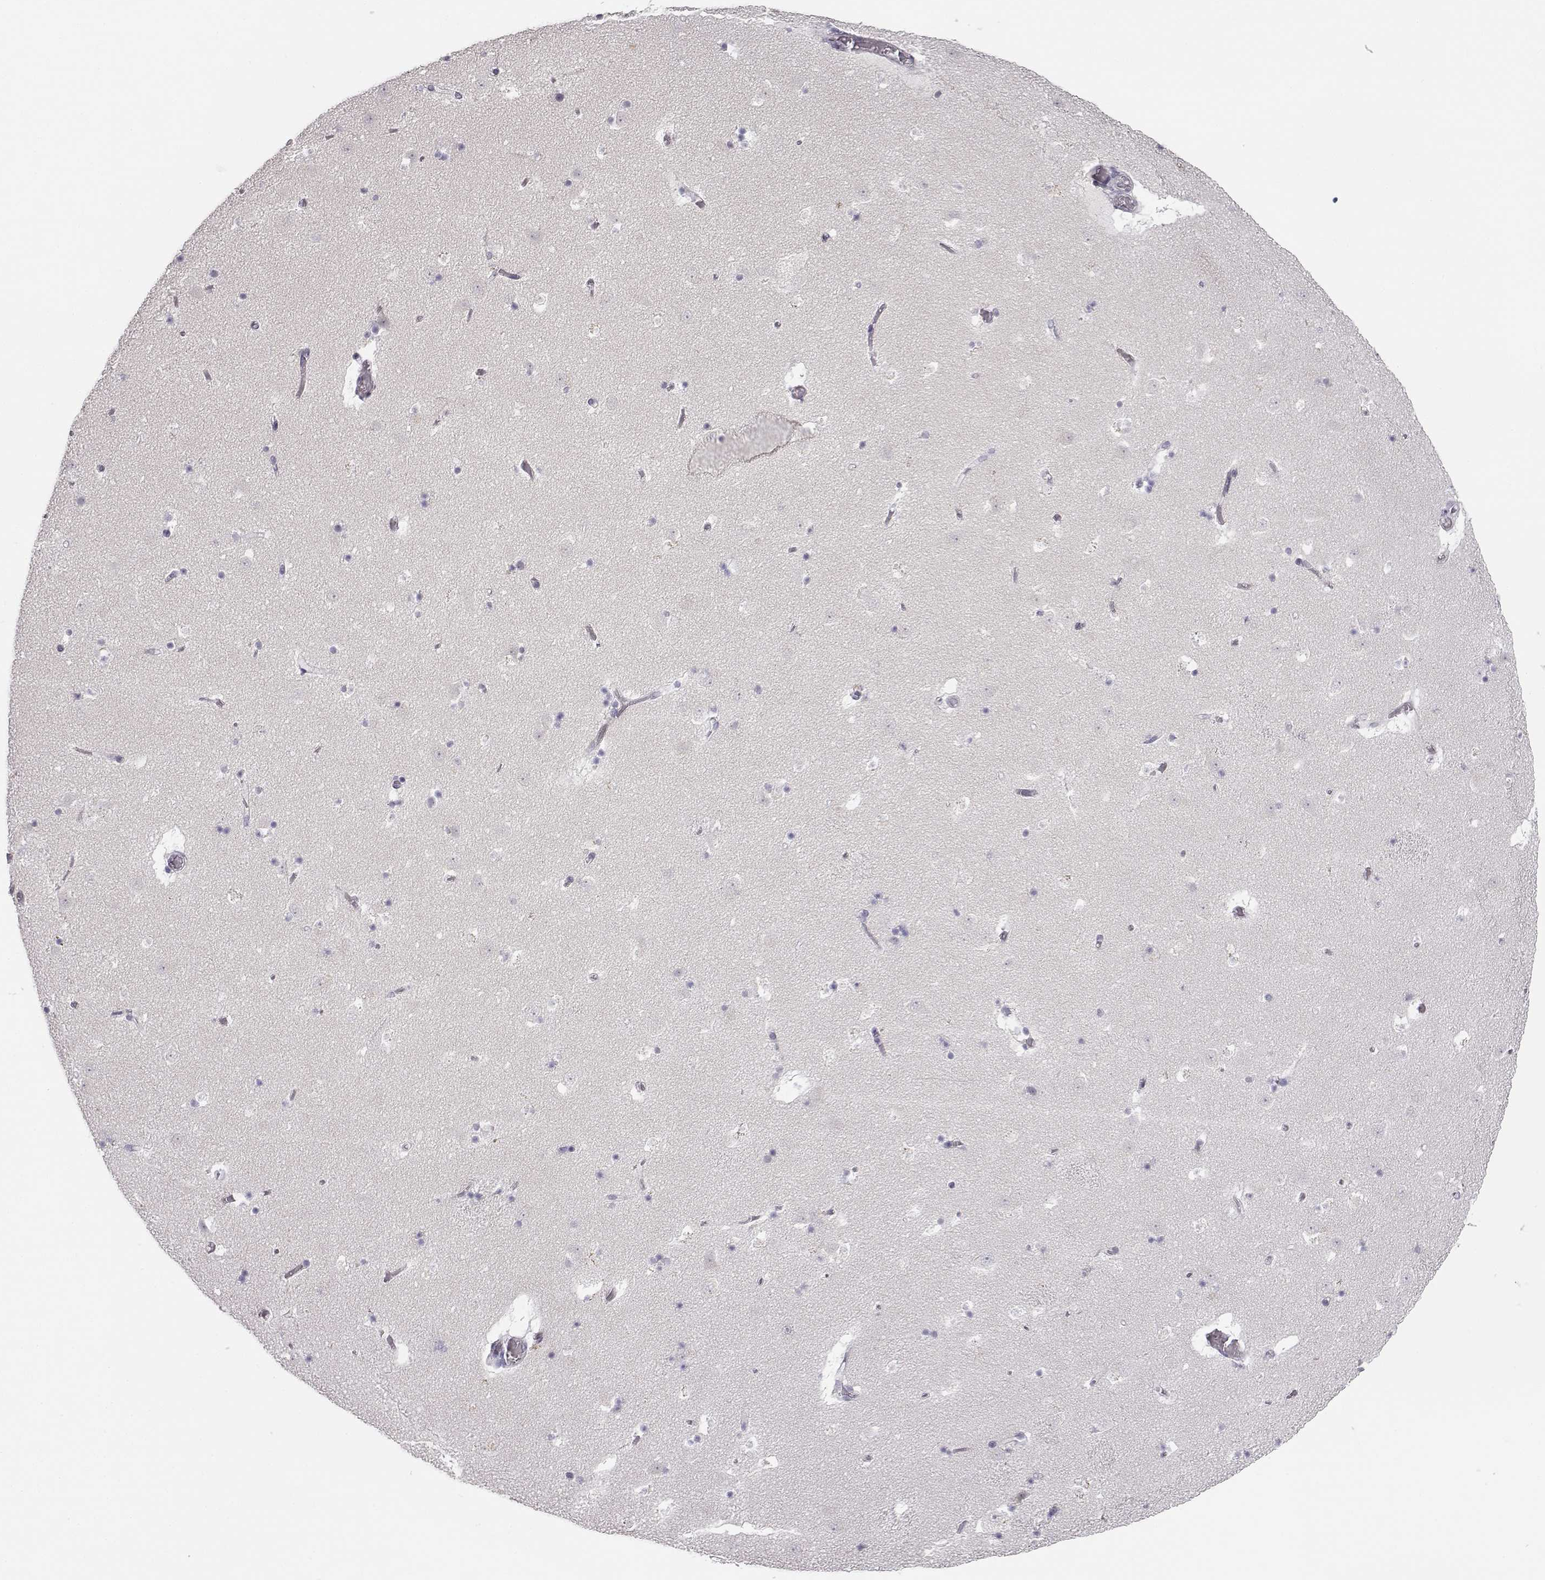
{"staining": {"intensity": "negative", "quantity": "none", "location": "none"}, "tissue": "caudate", "cell_type": "Glial cells", "image_type": "normal", "snomed": [{"axis": "morphology", "description": "Normal tissue, NOS"}, {"axis": "topography", "description": "Lateral ventricle wall"}], "caption": "Glial cells show no significant protein expression in benign caudate. (DAB (3,3'-diaminobenzidine) immunohistochemistry (IHC), high magnification).", "gene": "MYCBPAP", "patient": {"sex": "female", "age": 42}}